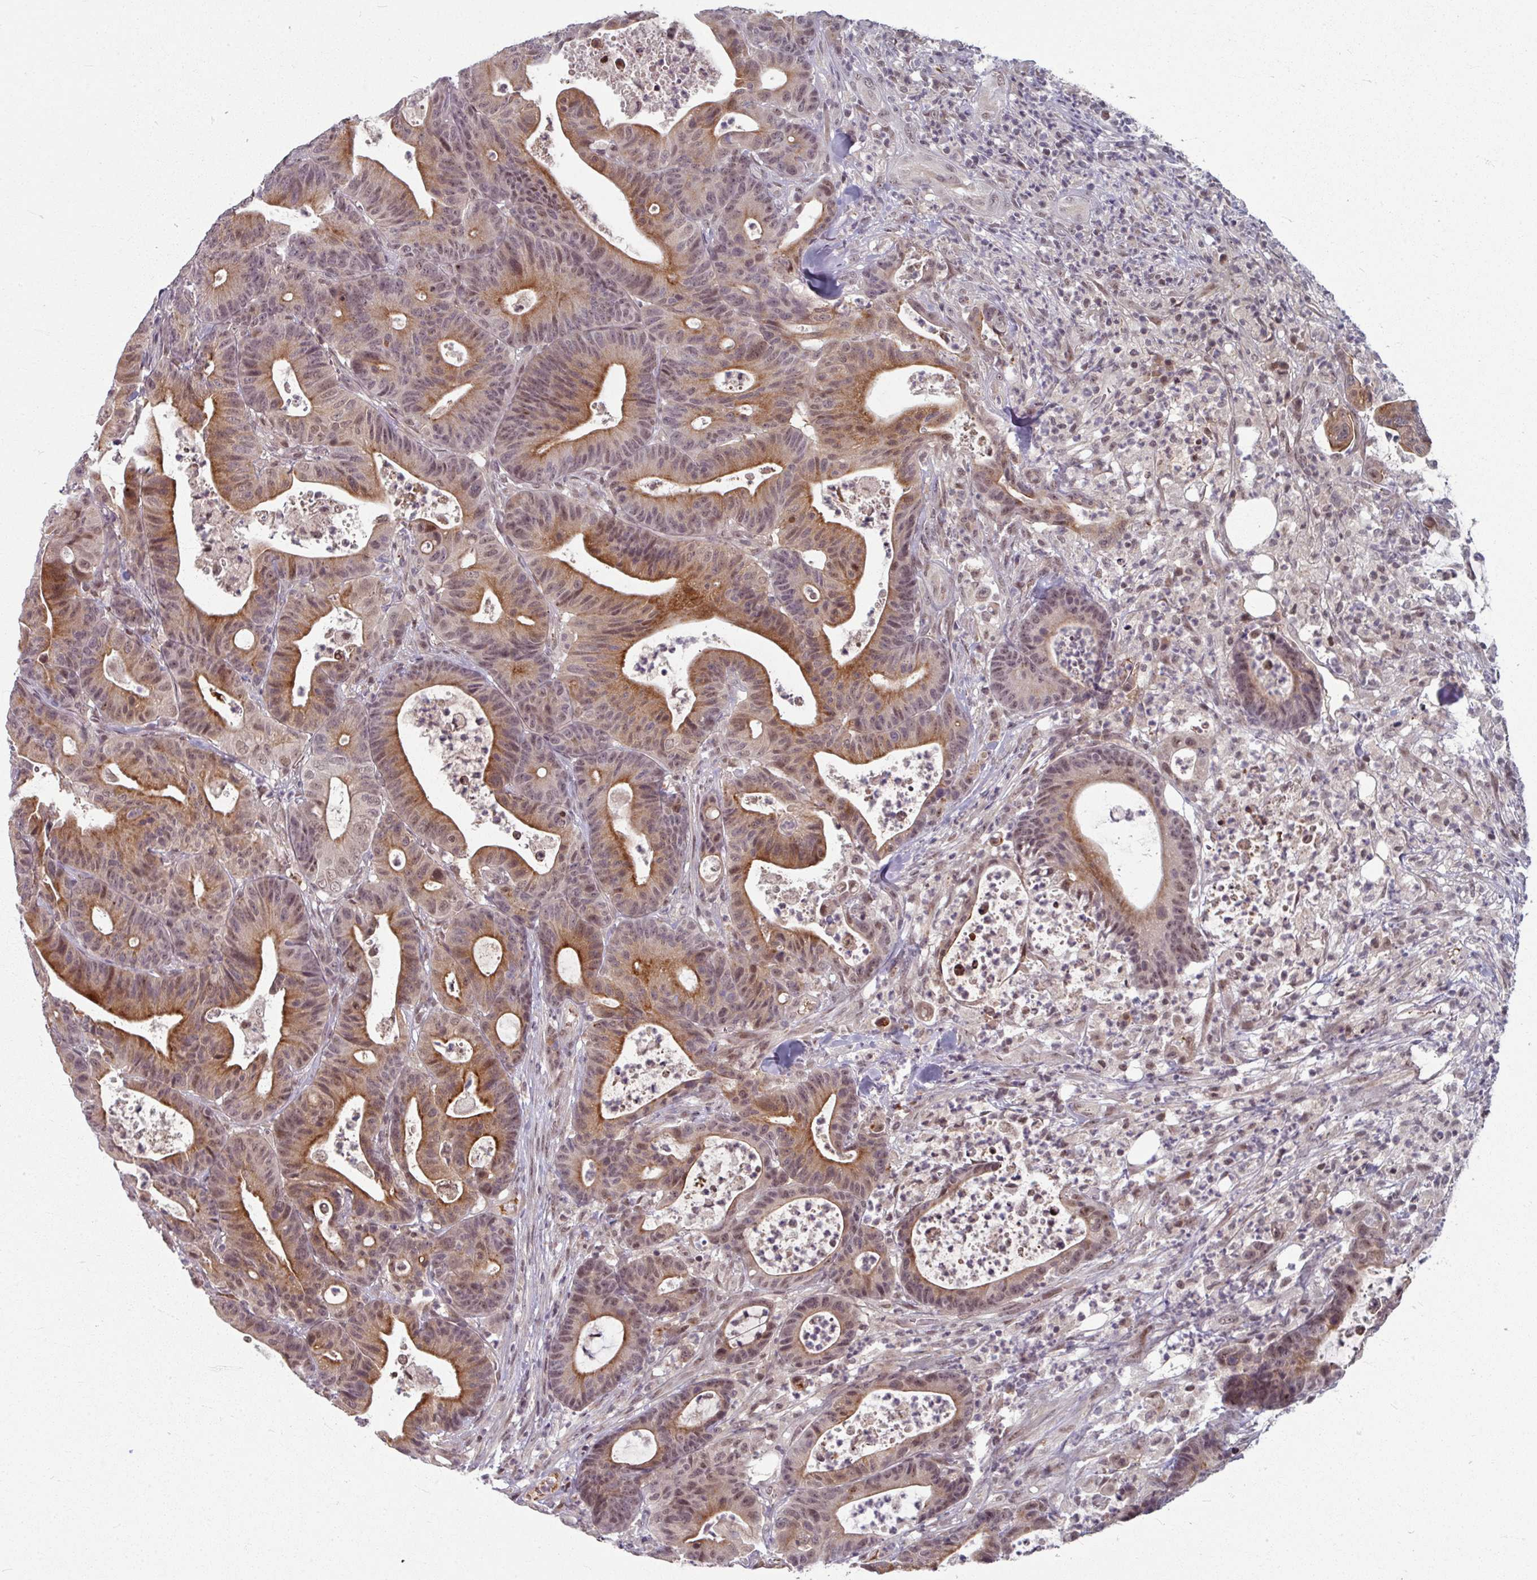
{"staining": {"intensity": "moderate", "quantity": ">75%", "location": "cytoplasmic/membranous,nuclear"}, "tissue": "colorectal cancer", "cell_type": "Tumor cells", "image_type": "cancer", "snomed": [{"axis": "morphology", "description": "Adenocarcinoma, NOS"}, {"axis": "topography", "description": "Colon"}], "caption": "DAB immunohistochemical staining of colorectal cancer (adenocarcinoma) shows moderate cytoplasmic/membranous and nuclear protein staining in about >75% of tumor cells.", "gene": "KLC3", "patient": {"sex": "female", "age": 84}}